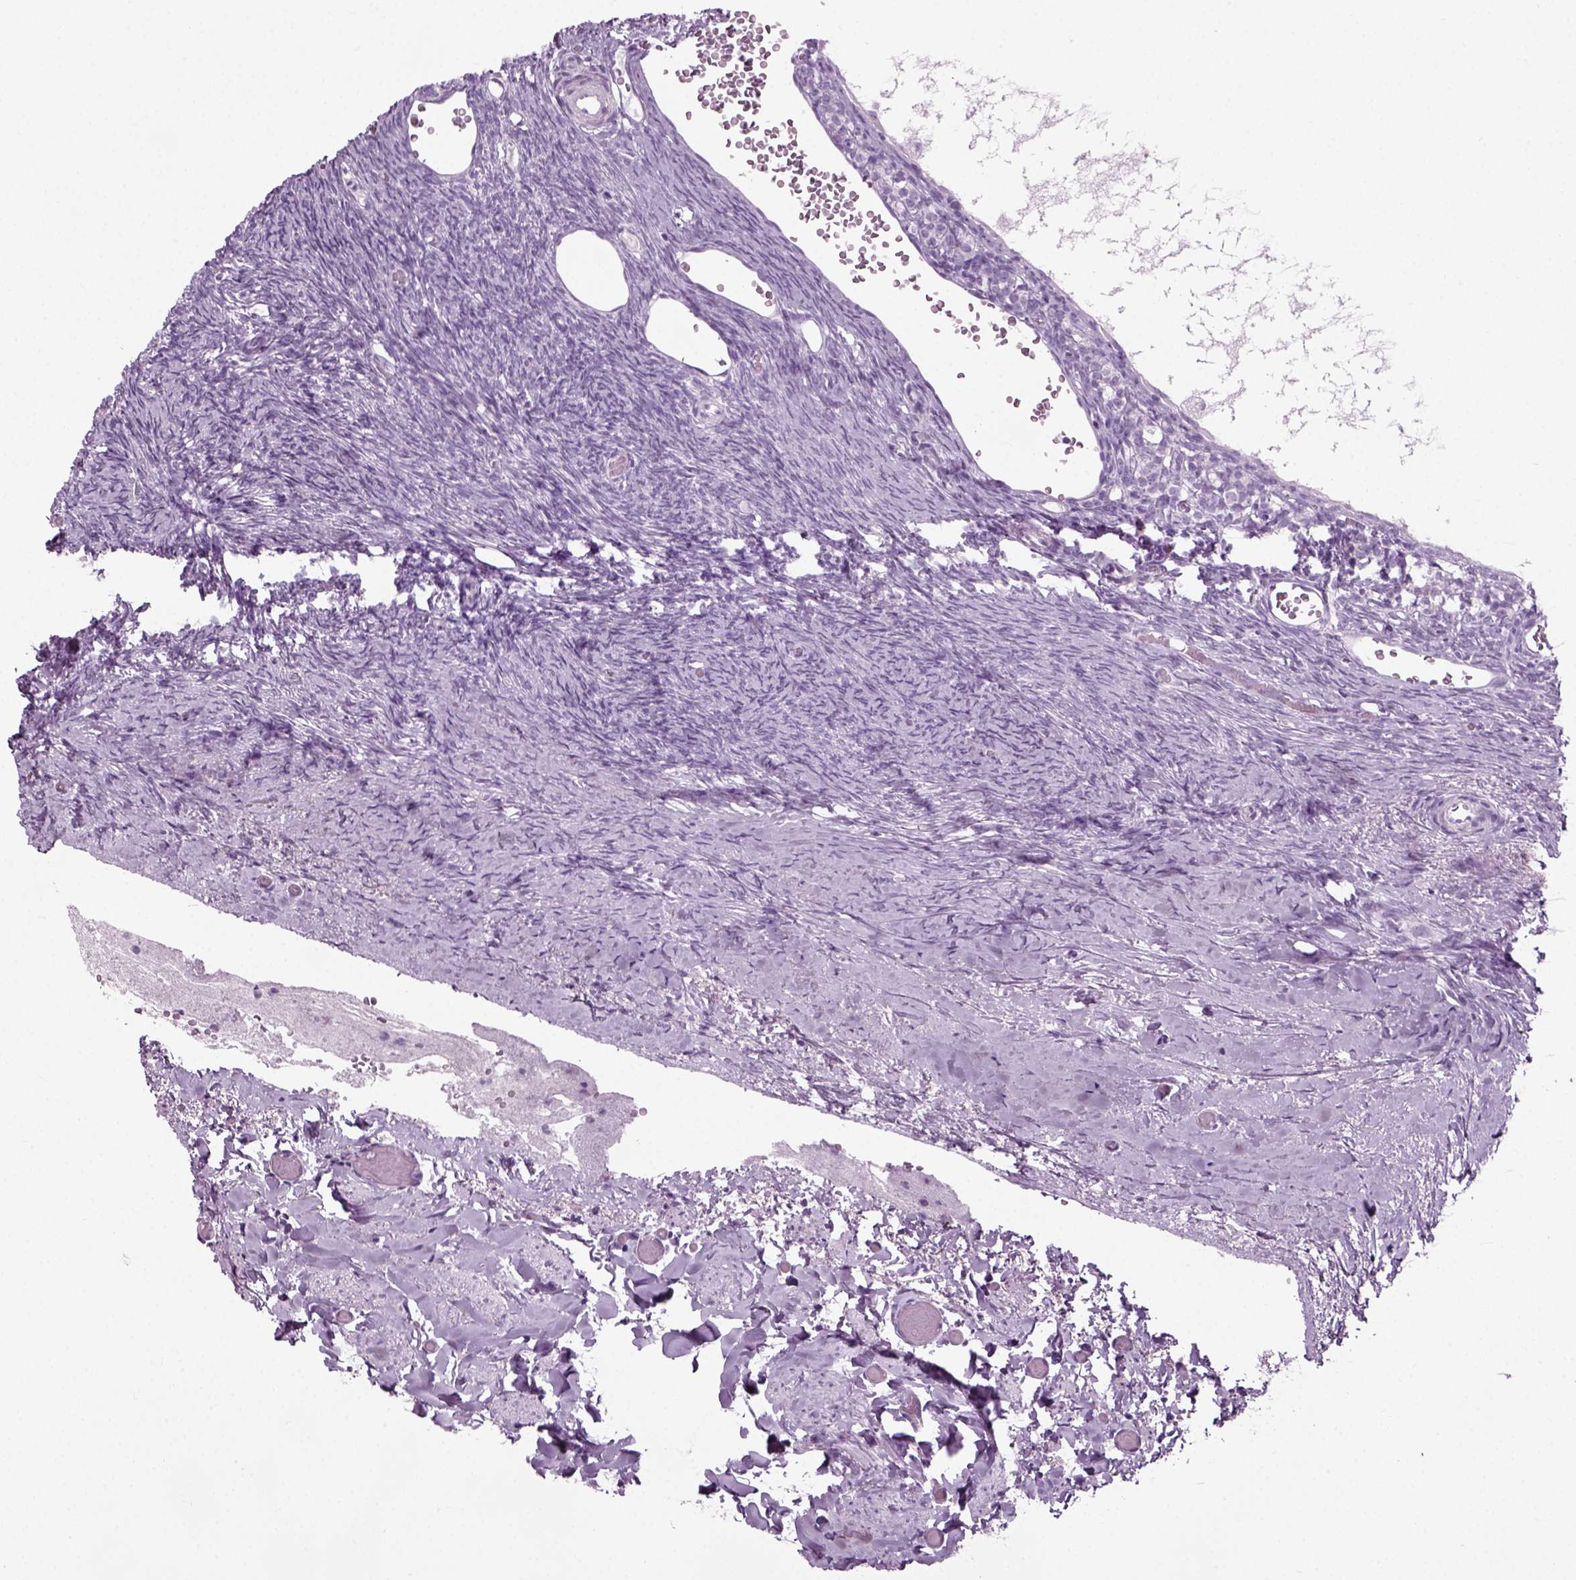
{"staining": {"intensity": "negative", "quantity": "none", "location": "none"}, "tissue": "ovary", "cell_type": "Ovarian stroma cells", "image_type": "normal", "snomed": [{"axis": "morphology", "description": "Normal tissue, NOS"}, {"axis": "topography", "description": "Ovary"}], "caption": "This is an immunohistochemistry (IHC) image of benign human ovary. There is no expression in ovarian stroma cells.", "gene": "PRLH", "patient": {"sex": "female", "age": 39}}